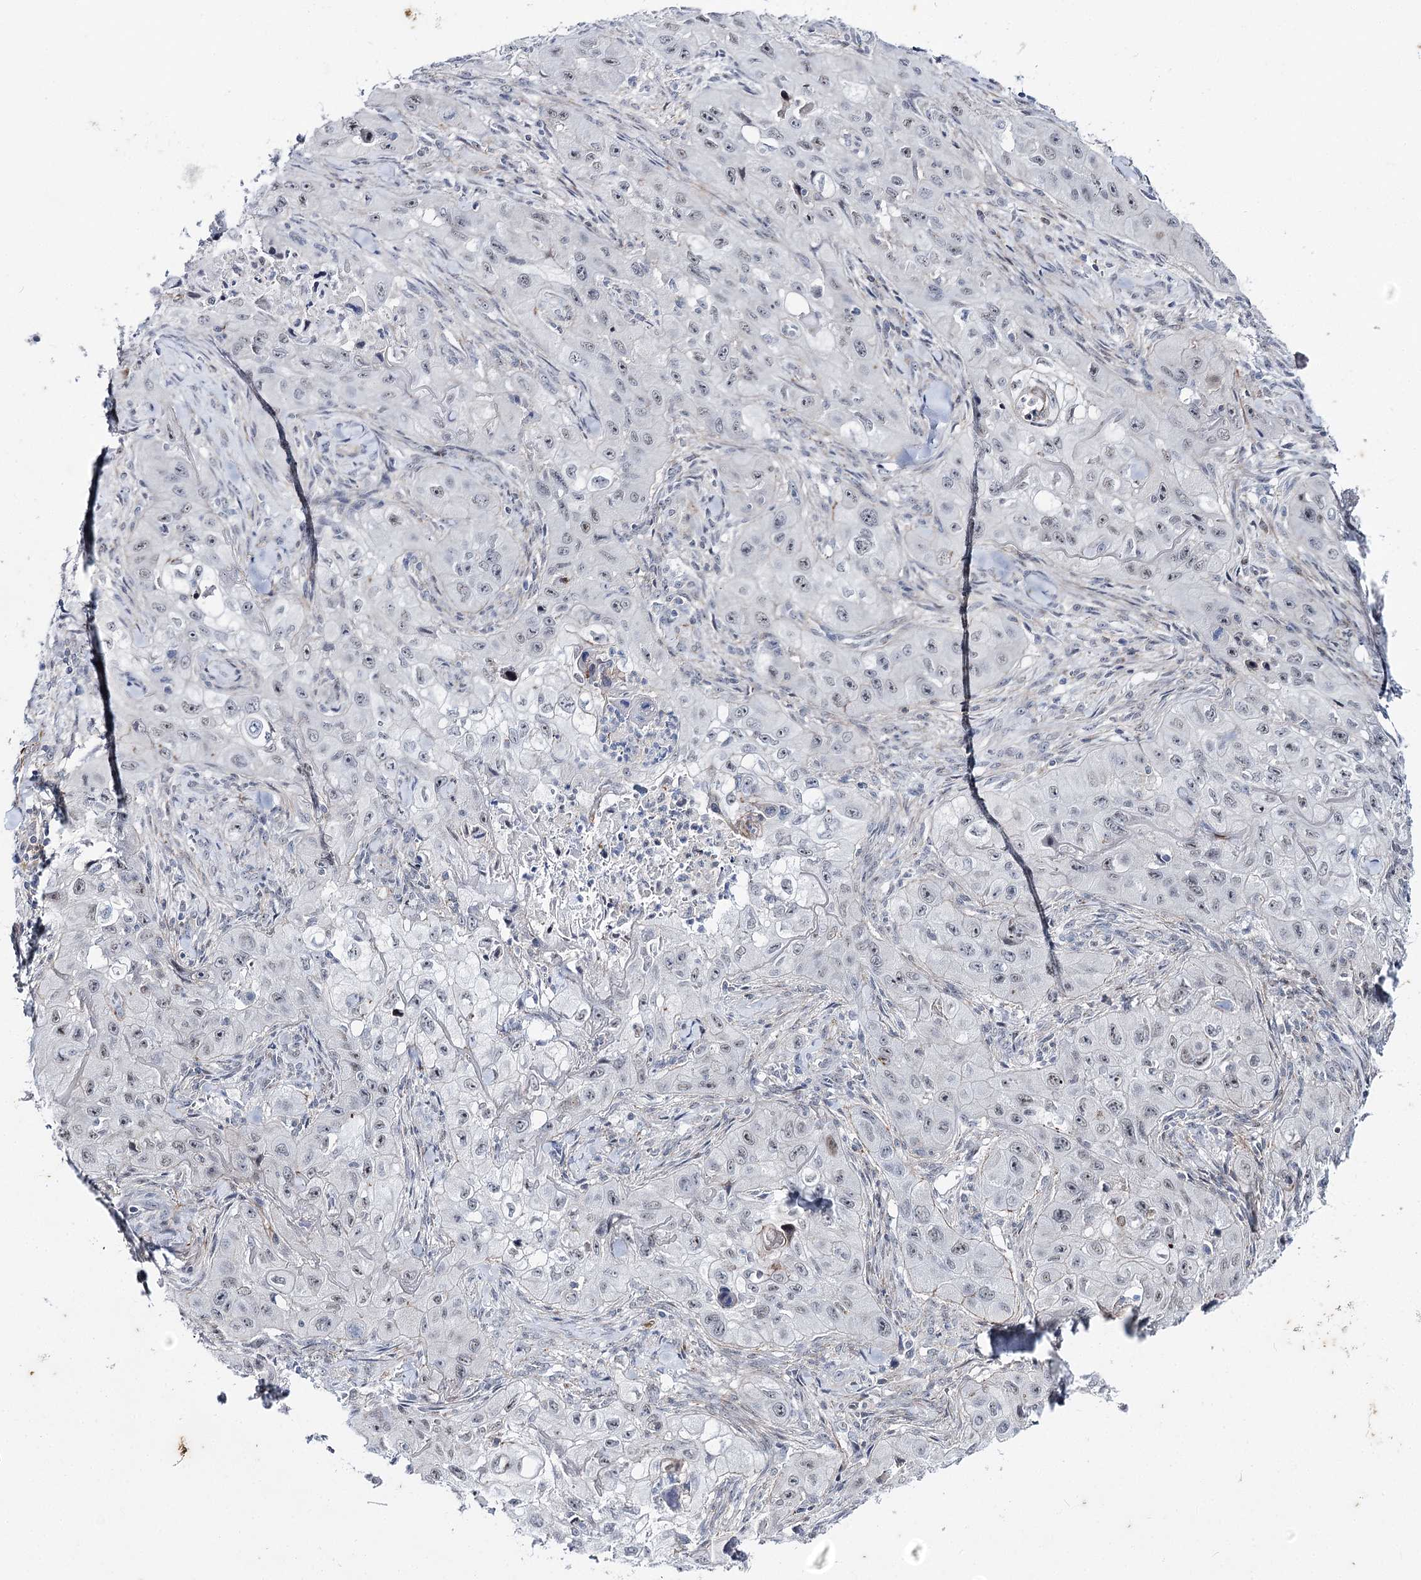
{"staining": {"intensity": "negative", "quantity": "none", "location": "none"}, "tissue": "skin cancer", "cell_type": "Tumor cells", "image_type": "cancer", "snomed": [{"axis": "morphology", "description": "Squamous cell carcinoma, NOS"}, {"axis": "topography", "description": "Skin"}, {"axis": "topography", "description": "Subcutis"}], "caption": "Photomicrograph shows no protein expression in tumor cells of squamous cell carcinoma (skin) tissue.", "gene": "AGXT2", "patient": {"sex": "male", "age": 73}}